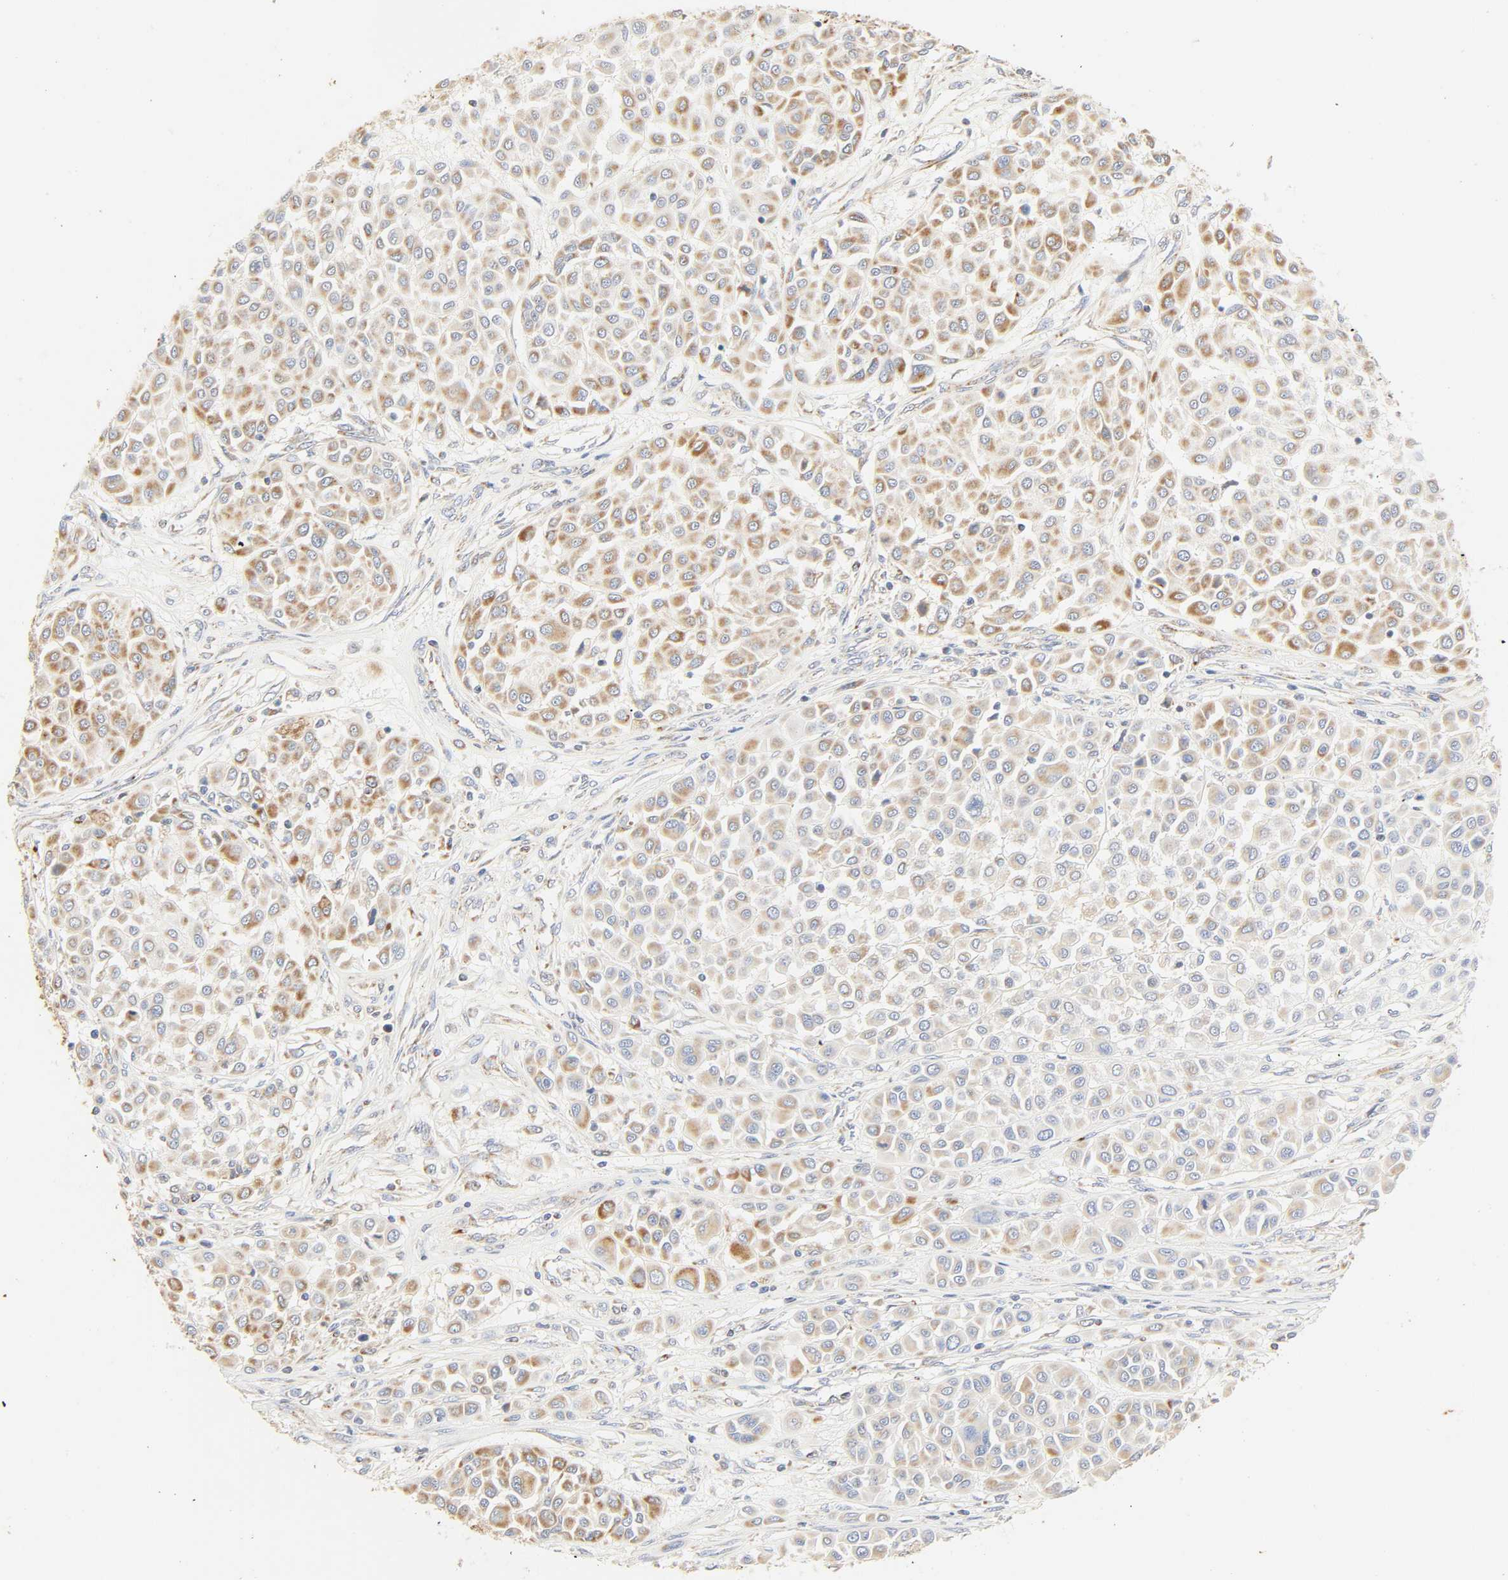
{"staining": {"intensity": "weak", "quantity": ">75%", "location": "cytoplasmic/membranous"}, "tissue": "melanoma", "cell_type": "Tumor cells", "image_type": "cancer", "snomed": [{"axis": "morphology", "description": "Malignant melanoma, Metastatic site"}, {"axis": "topography", "description": "Soft tissue"}], "caption": "Immunohistochemical staining of melanoma shows weak cytoplasmic/membranous protein expression in about >75% of tumor cells.", "gene": "ACAT1", "patient": {"sex": "male", "age": 41}}